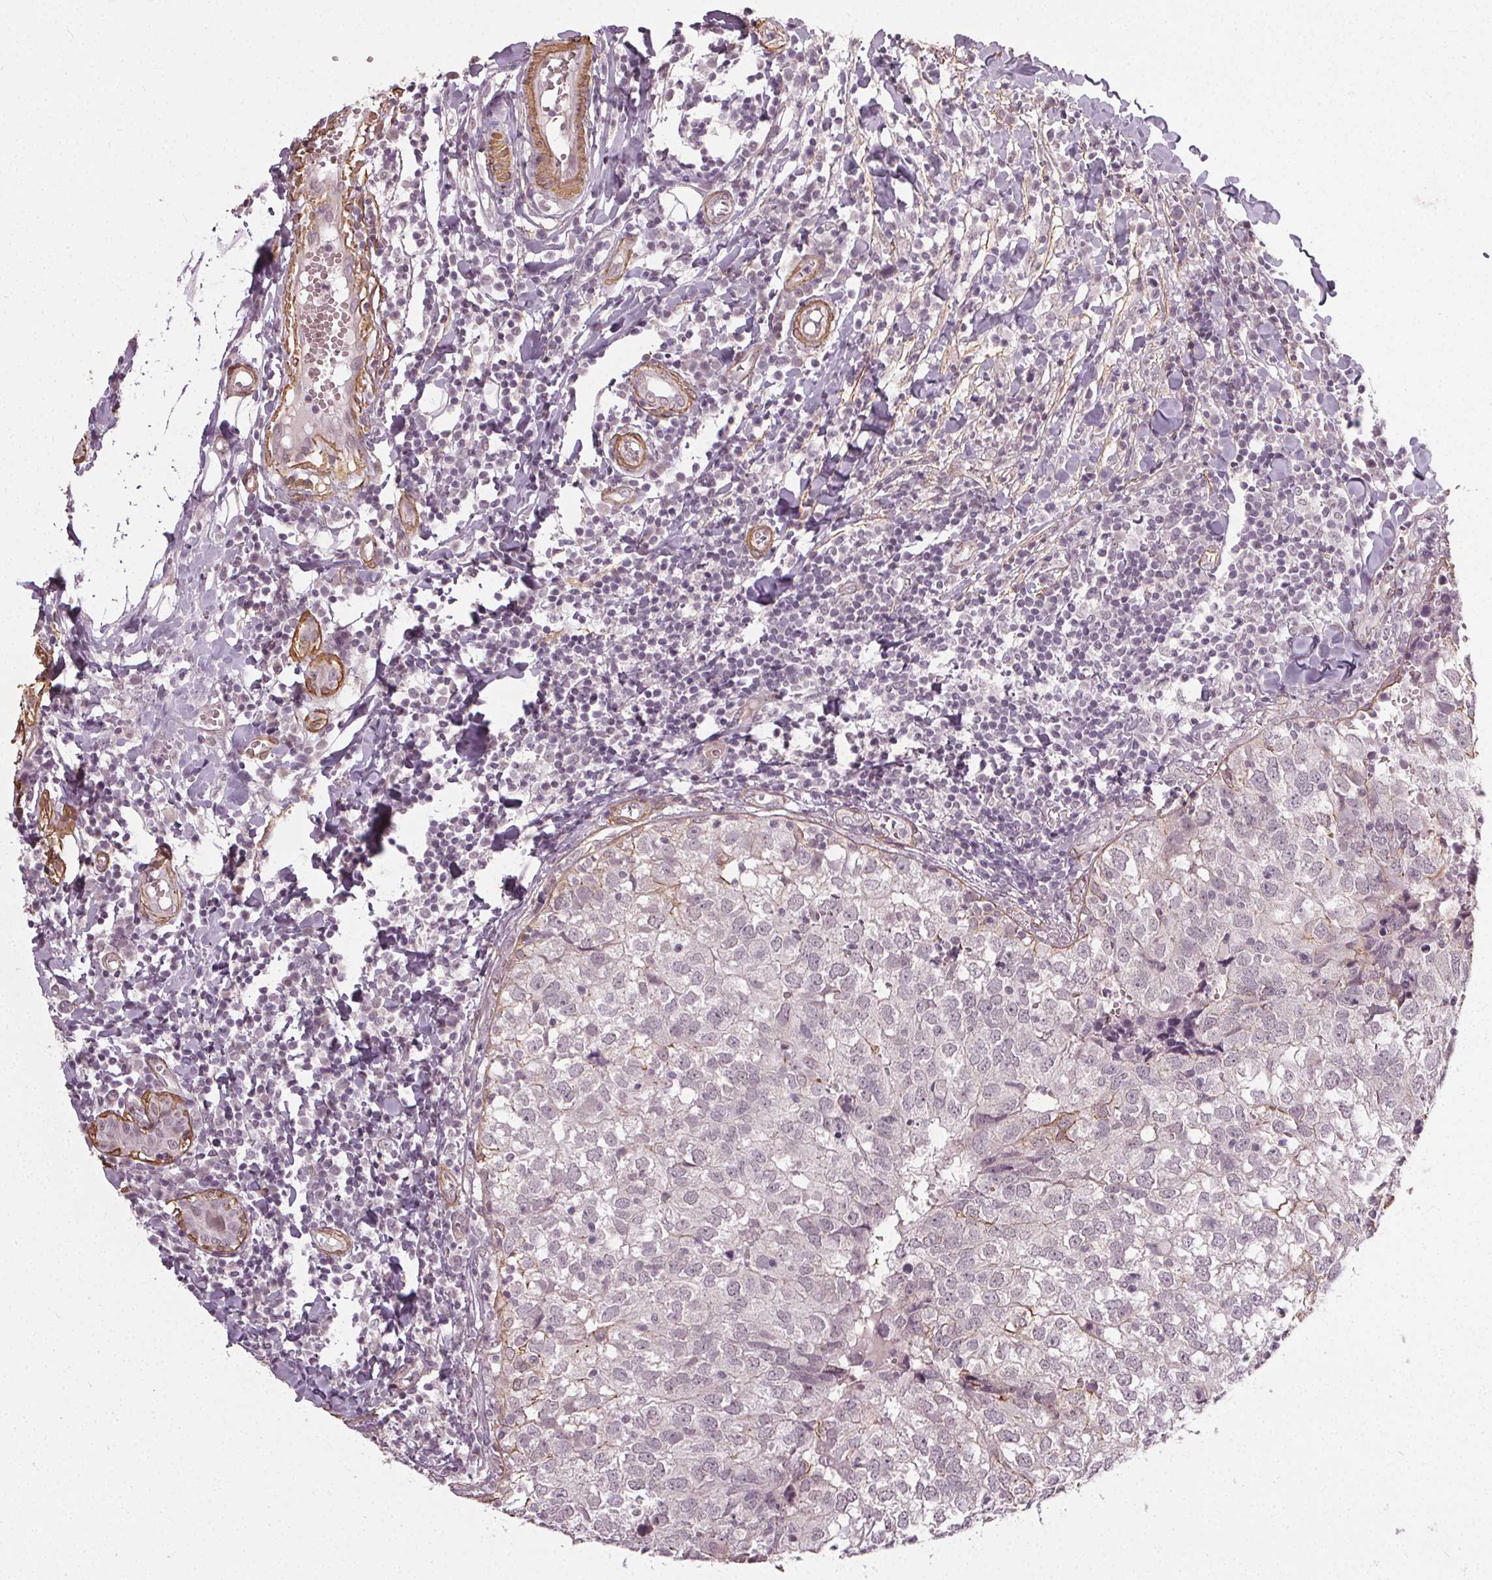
{"staining": {"intensity": "negative", "quantity": "none", "location": "none"}, "tissue": "breast cancer", "cell_type": "Tumor cells", "image_type": "cancer", "snomed": [{"axis": "morphology", "description": "Duct carcinoma"}, {"axis": "topography", "description": "Breast"}], "caption": "DAB immunohistochemical staining of breast infiltrating ductal carcinoma displays no significant expression in tumor cells.", "gene": "PKP1", "patient": {"sex": "female", "age": 30}}